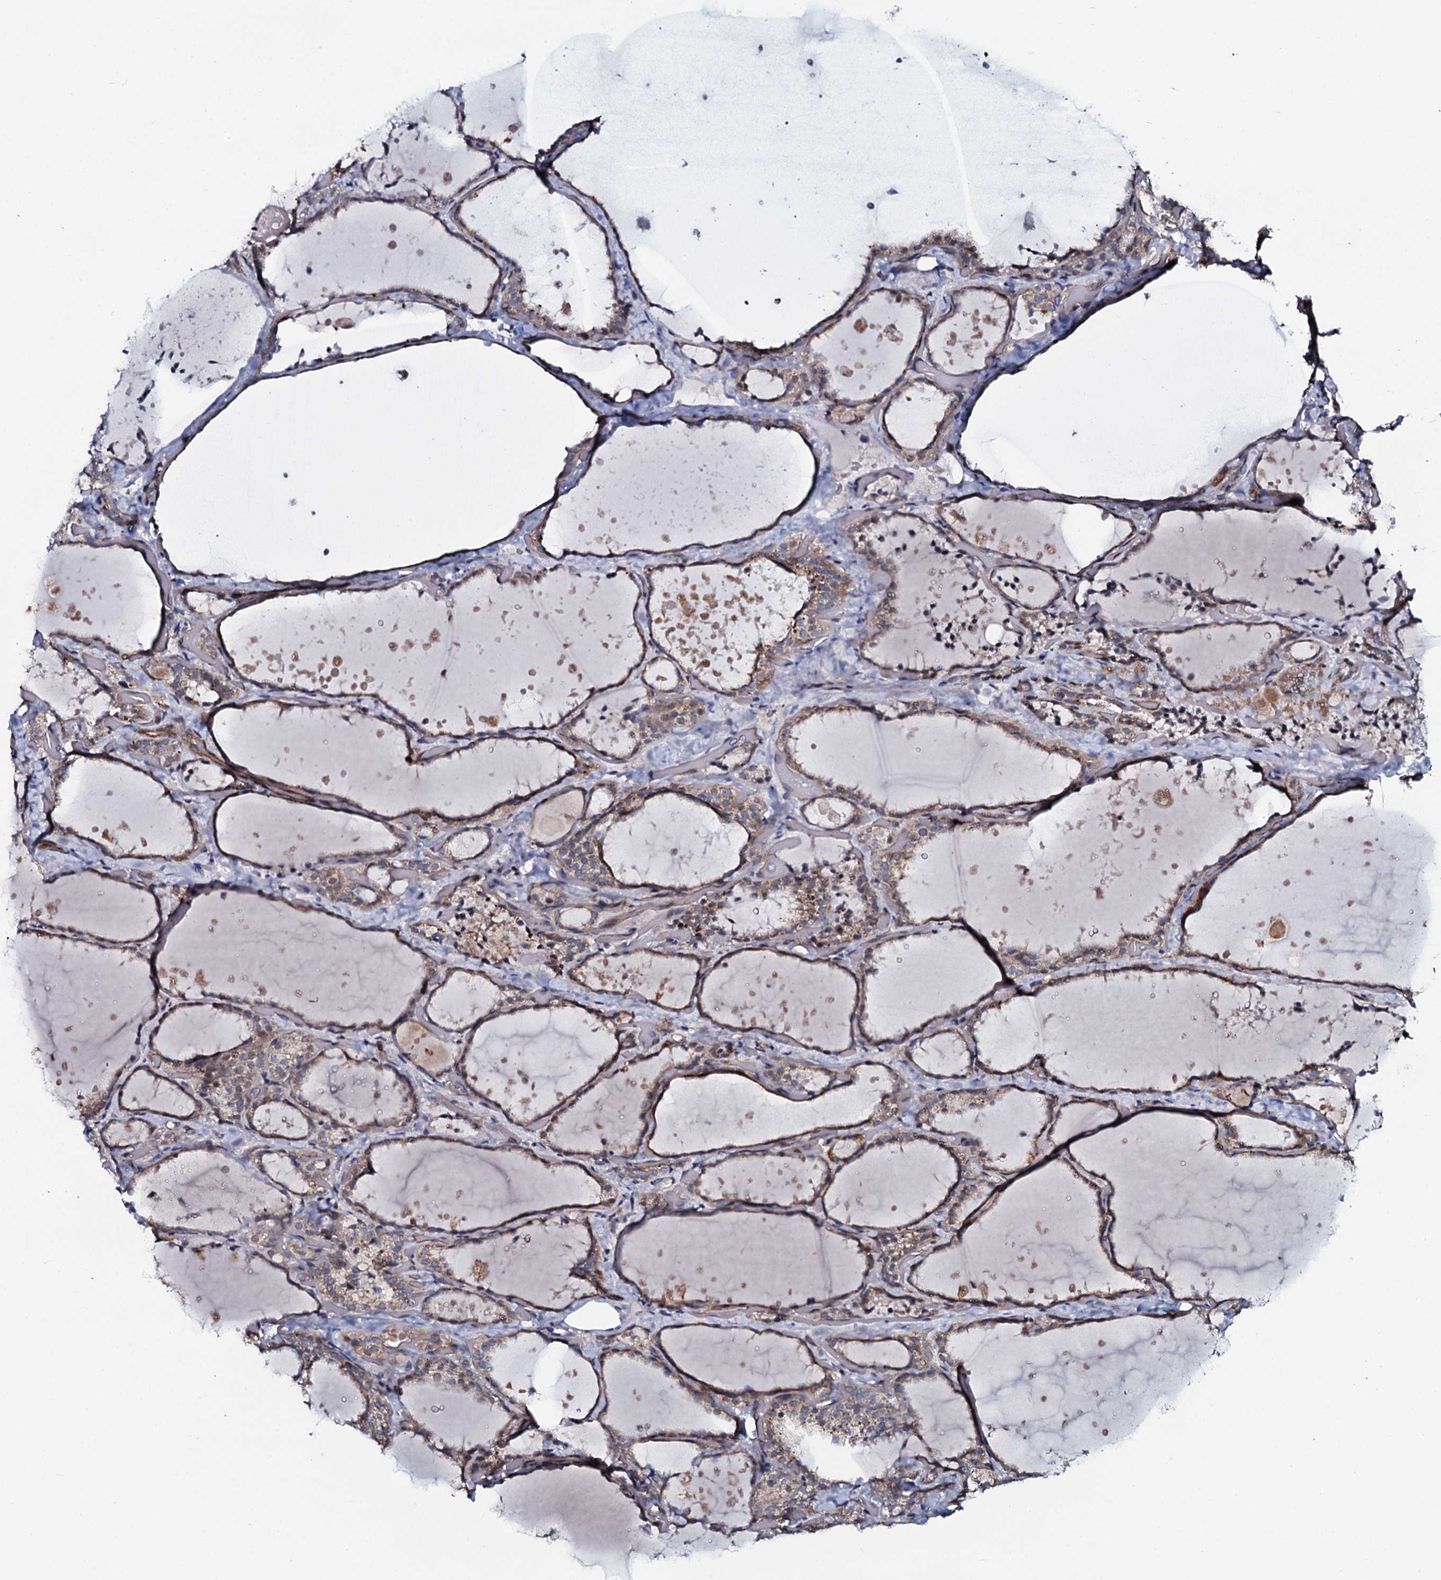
{"staining": {"intensity": "moderate", "quantity": "25%-75%", "location": "cytoplasmic/membranous,nuclear"}, "tissue": "thyroid gland", "cell_type": "Glandular cells", "image_type": "normal", "snomed": [{"axis": "morphology", "description": "Normal tissue, NOS"}, {"axis": "topography", "description": "Thyroid gland"}], "caption": "High-magnification brightfield microscopy of unremarkable thyroid gland stained with DAB (3,3'-diaminobenzidine) (brown) and counterstained with hematoxylin (blue). glandular cells exhibit moderate cytoplasmic/membranous,nuclear expression is appreciated in approximately25%-75% of cells.", "gene": "KCTD4", "patient": {"sex": "female", "age": 44}}